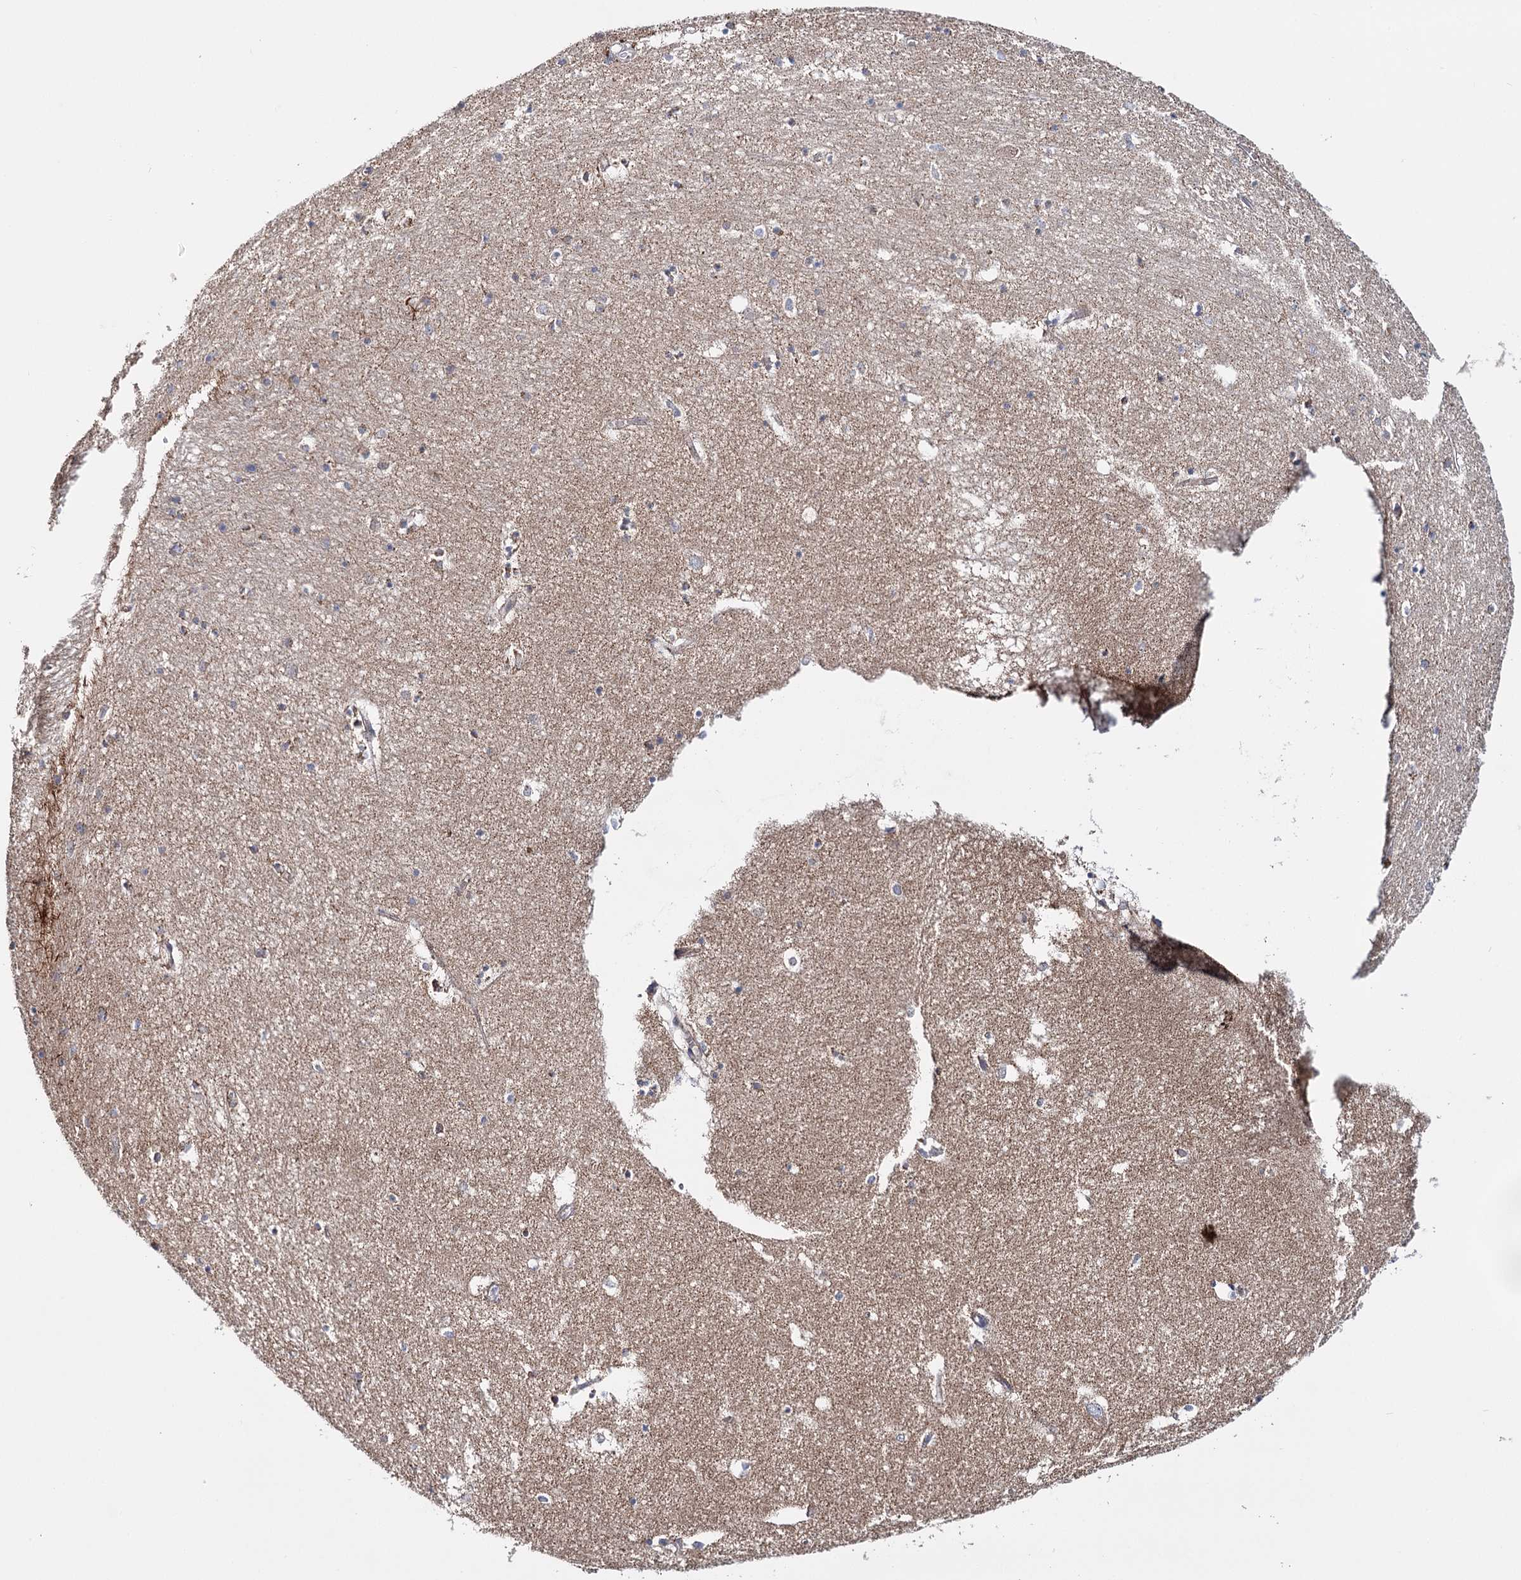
{"staining": {"intensity": "negative", "quantity": "none", "location": "none"}, "tissue": "hippocampus", "cell_type": "Glial cells", "image_type": "normal", "snomed": [{"axis": "morphology", "description": "Normal tissue, NOS"}, {"axis": "topography", "description": "Hippocampus"}], "caption": "A micrograph of hippocampus stained for a protein exhibits no brown staining in glial cells. (DAB IHC visualized using brightfield microscopy, high magnification).", "gene": "CFAP46", "patient": {"sex": "female", "age": 64}}